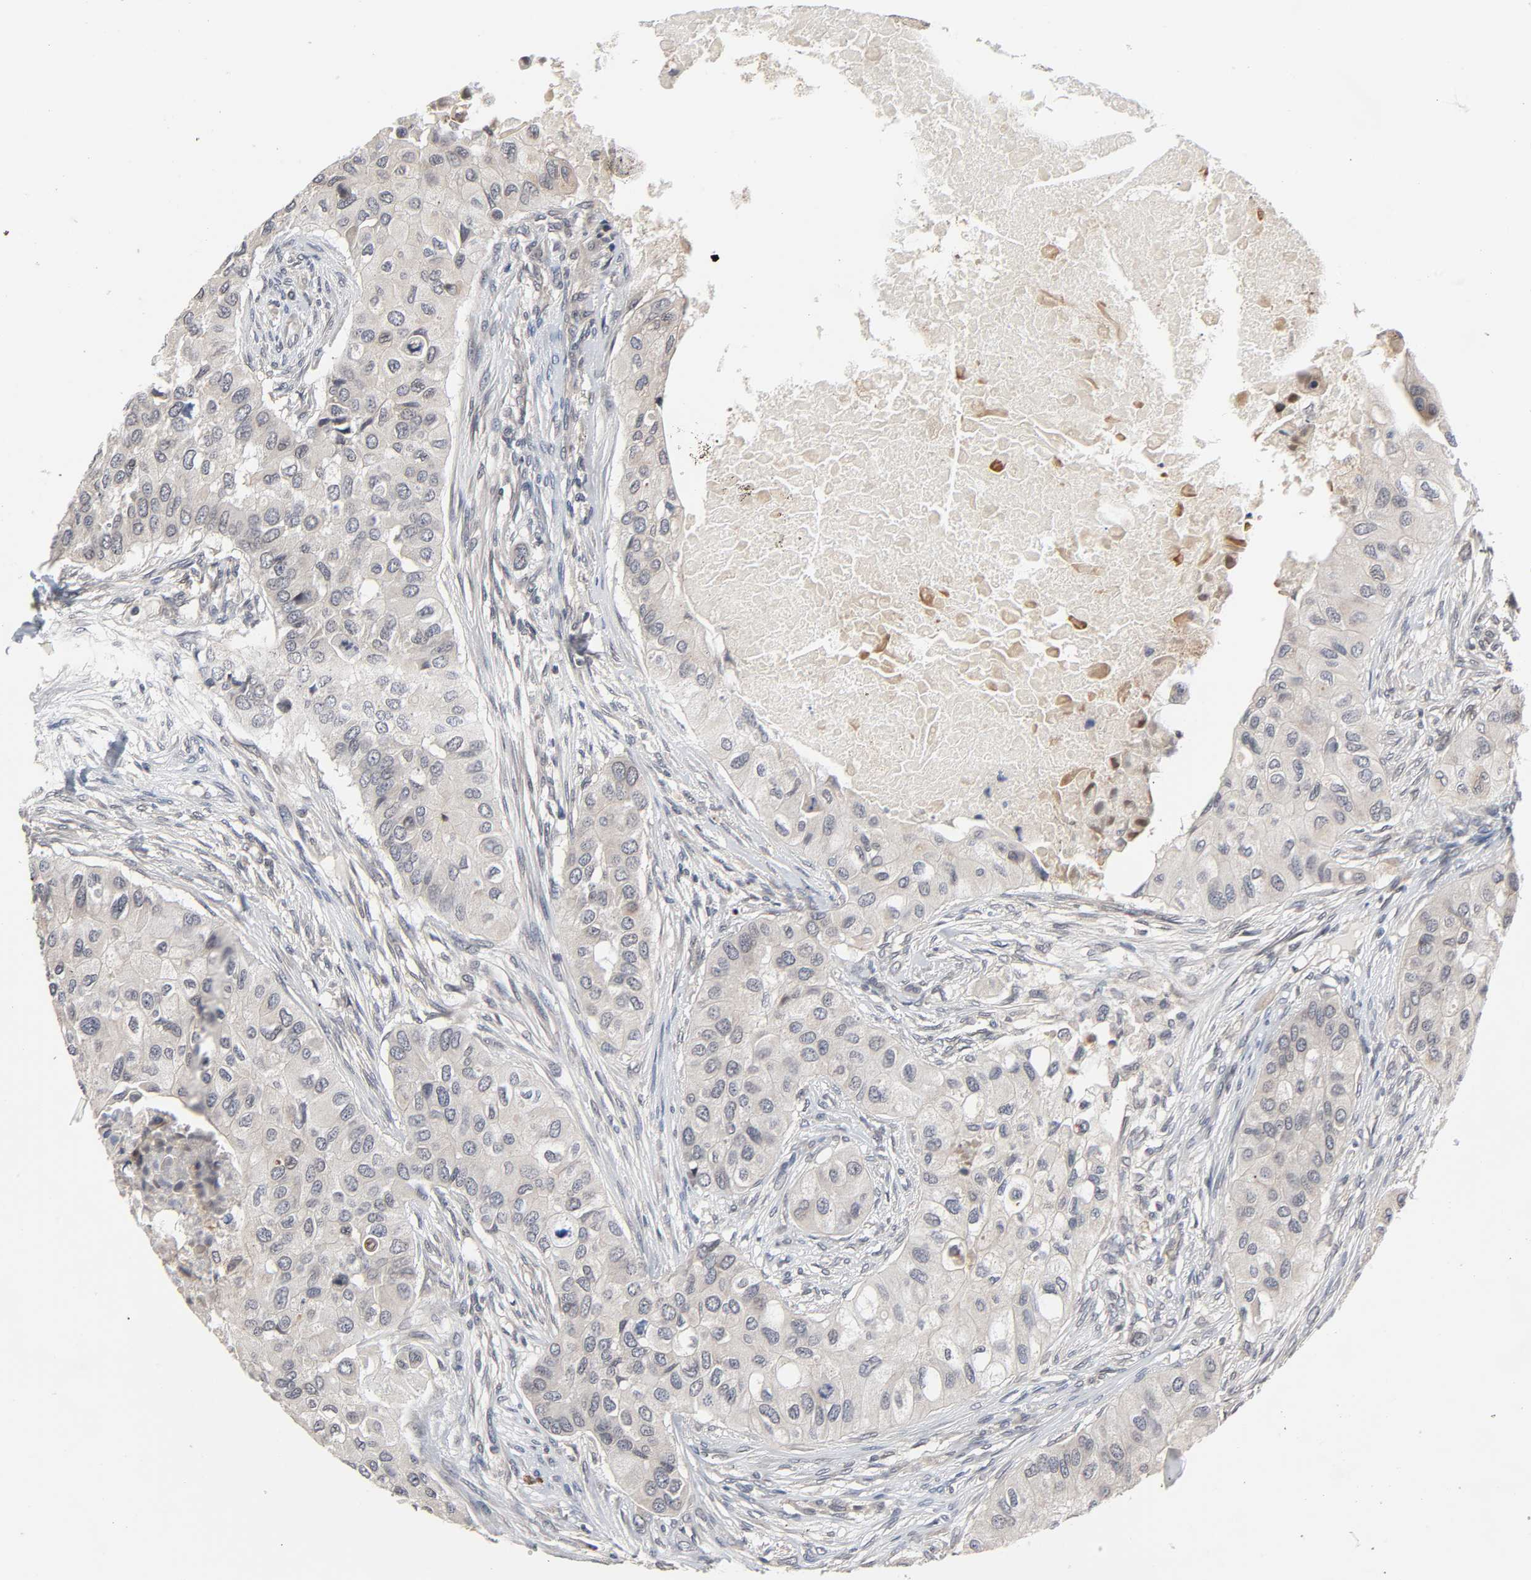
{"staining": {"intensity": "weak", "quantity": "25%-75%", "location": "cytoplasmic/membranous"}, "tissue": "breast cancer", "cell_type": "Tumor cells", "image_type": "cancer", "snomed": [{"axis": "morphology", "description": "Normal tissue, NOS"}, {"axis": "morphology", "description": "Duct carcinoma"}, {"axis": "topography", "description": "Breast"}], "caption": "Protein positivity by immunohistochemistry reveals weak cytoplasmic/membranous positivity in about 25%-75% of tumor cells in breast invasive ductal carcinoma.", "gene": "CCDC175", "patient": {"sex": "female", "age": 49}}